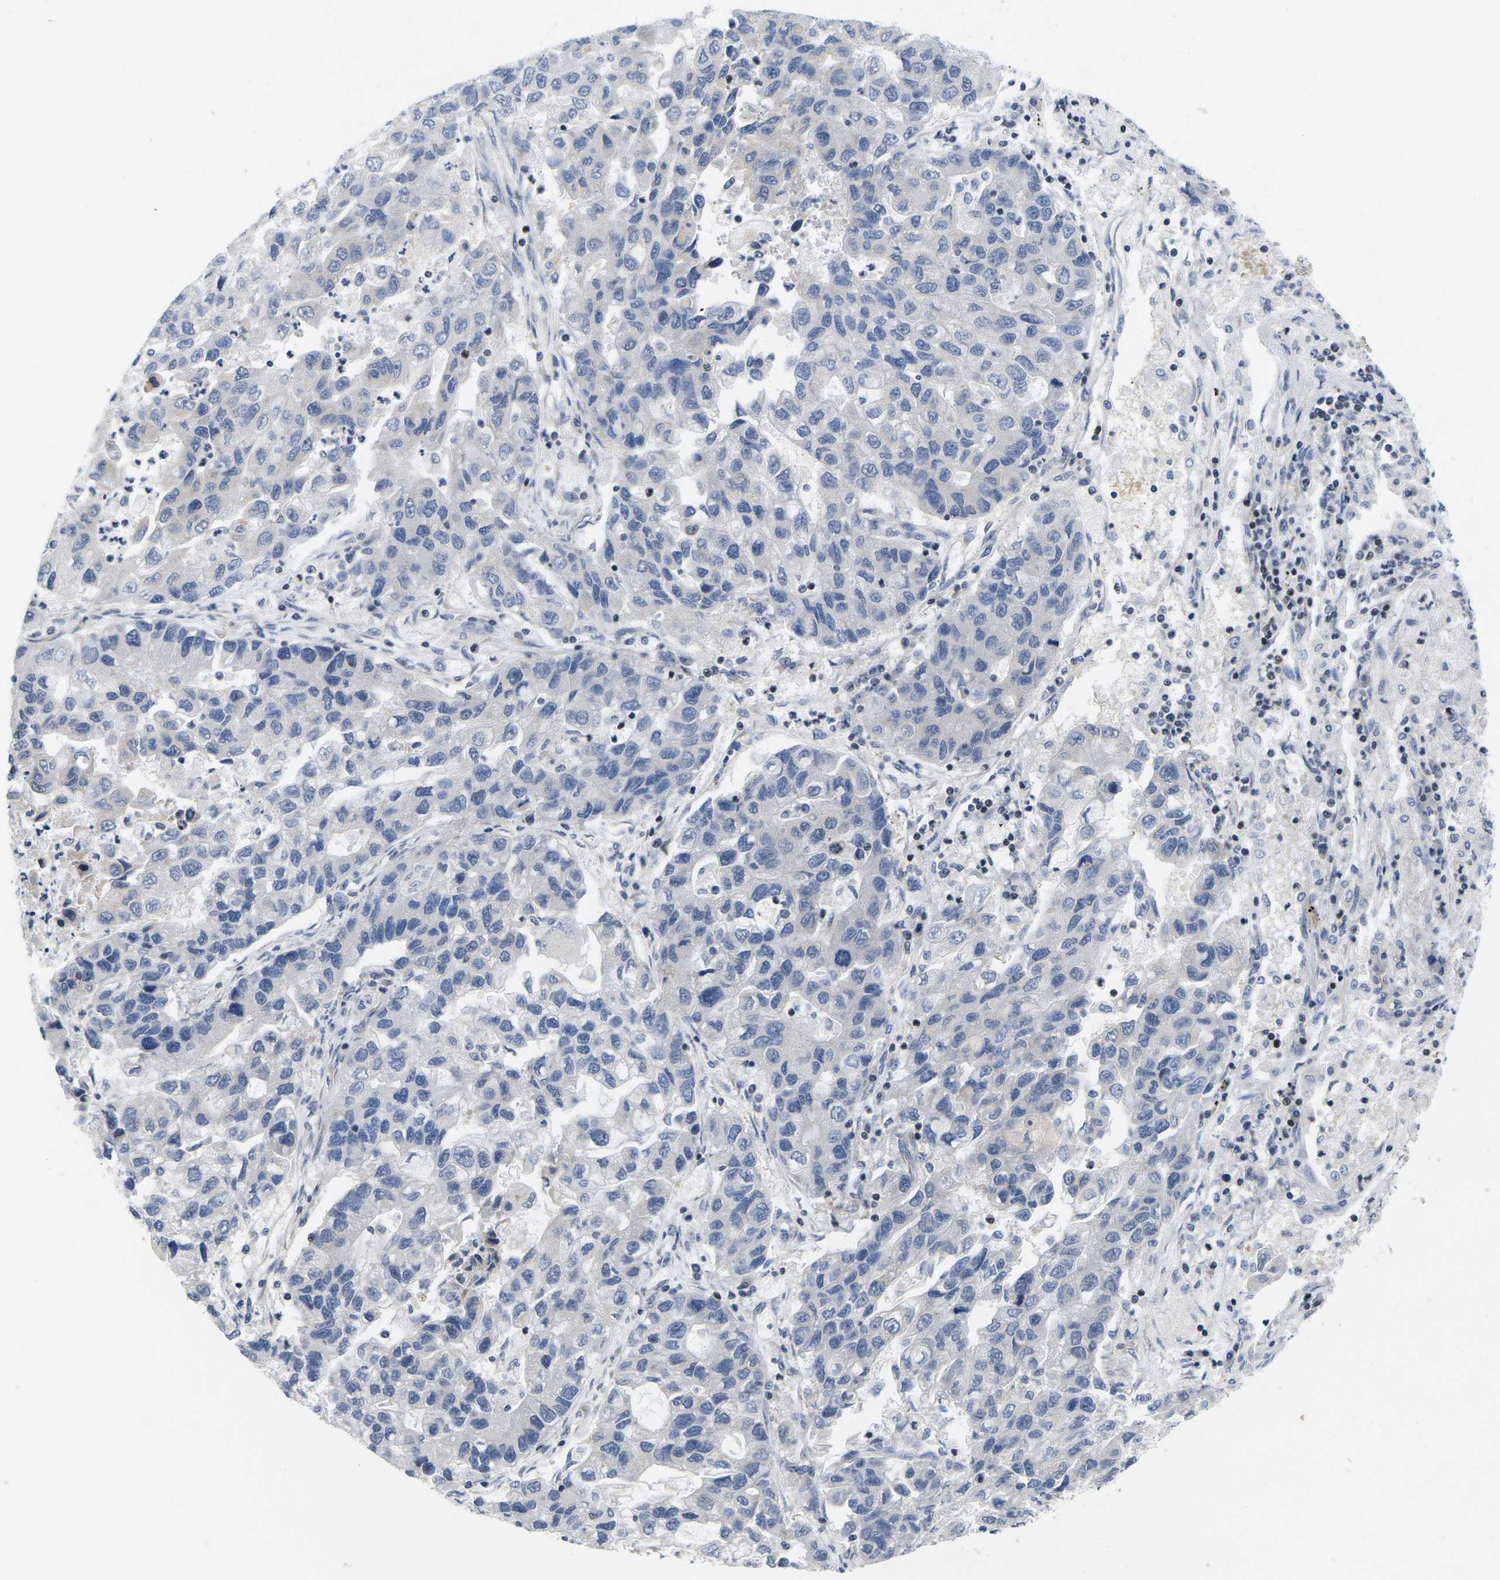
{"staining": {"intensity": "negative", "quantity": "none", "location": "none"}, "tissue": "lung cancer", "cell_type": "Tumor cells", "image_type": "cancer", "snomed": [{"axis": "morphology", "description": "Adenocarcinoma, NOS"}, {"axis": "topography", "description": "Lung"}], "caption": "Immunohistochemistry image of neoplastic tissue: human adenocarcinoma (lung) stained with DAB shows no significant protein staining in tumor cells.", "gene": "IKZF1", "patient": {"sex": "female", "age": 51}}